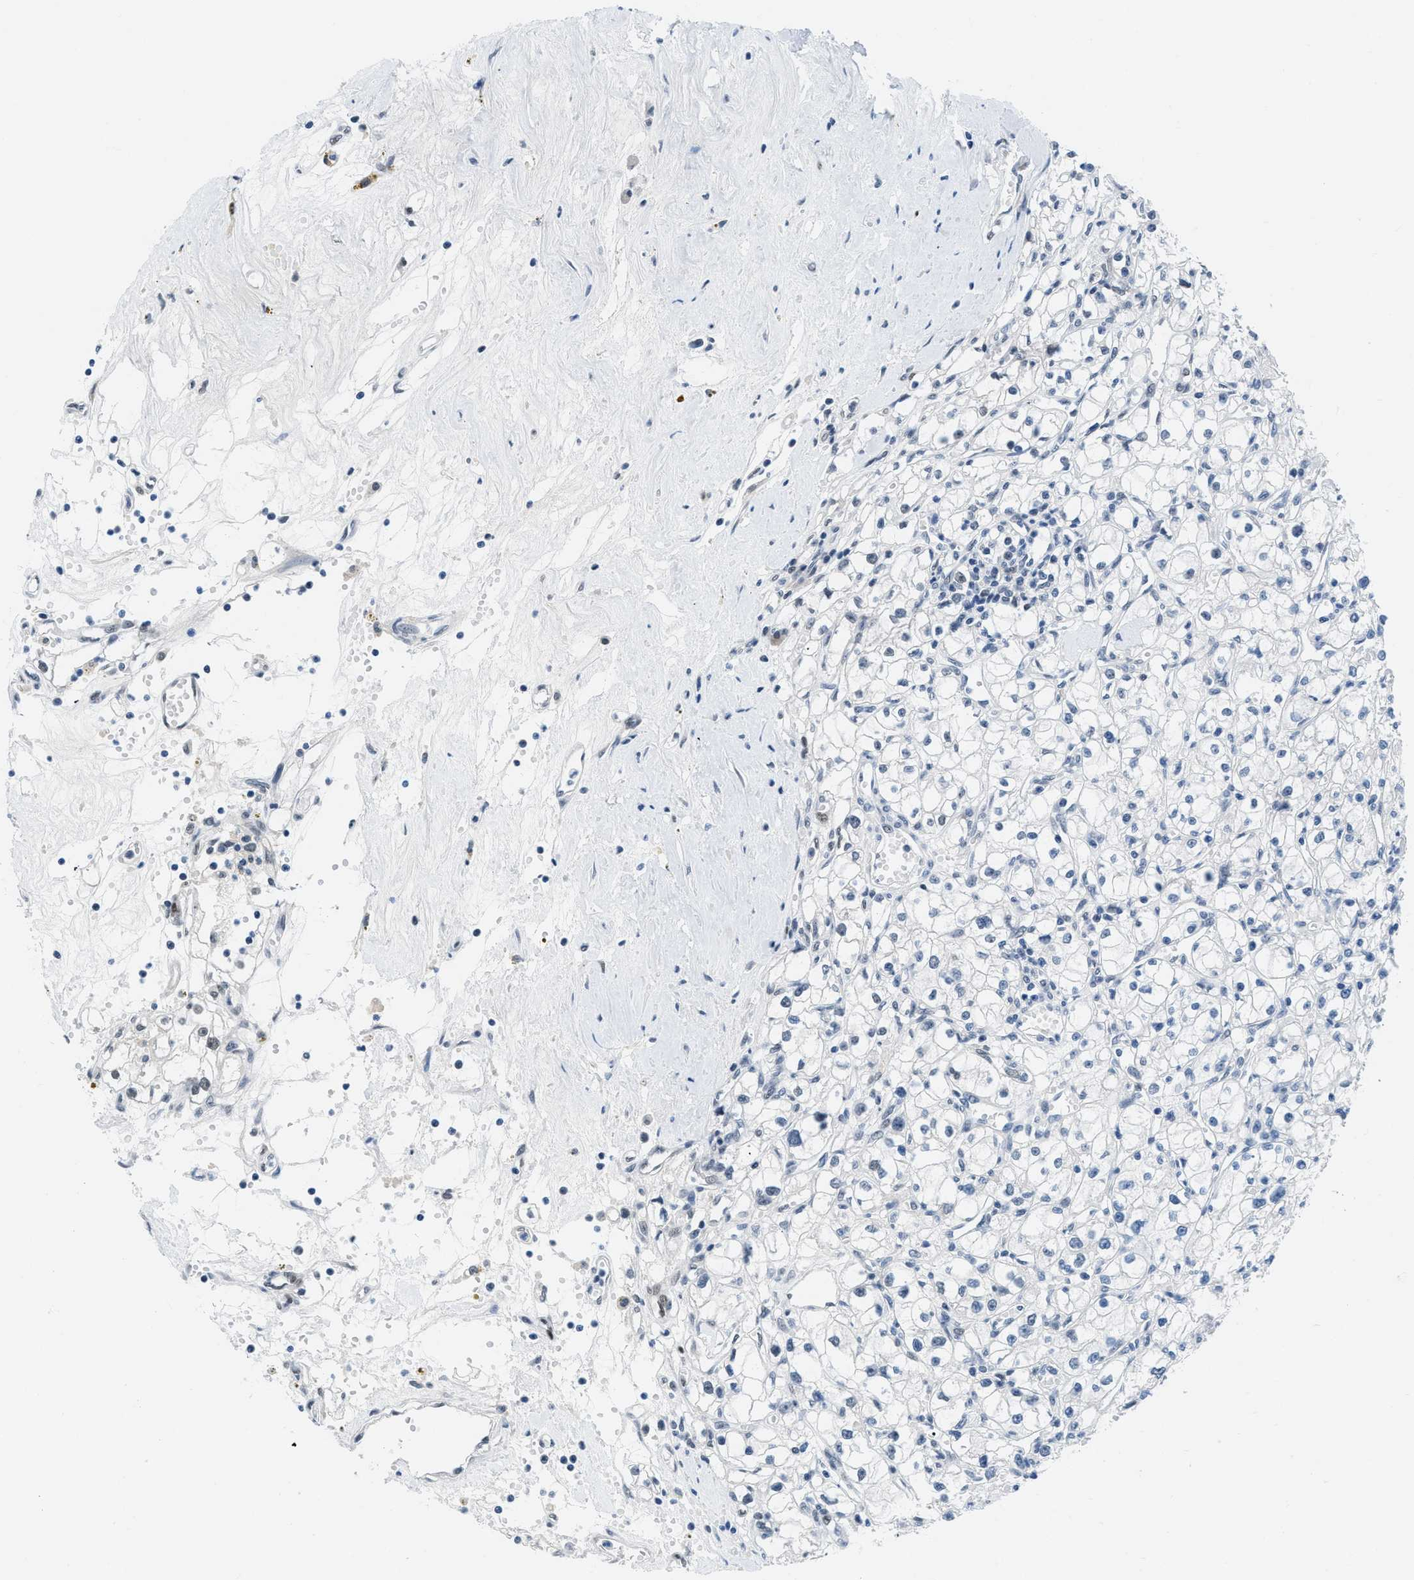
{"staining": {"intensity": "moderate", "quantity": "<25%", "location": "nuclear"}, "tissue": "renal cancer", "cell_type": "Tumor cells", "image_type": "cancer", "snomed": [{"axis": "morphology", "description": "Adenocarcinoma, NOS"}, {"axis": "topography", "description": "Kidney"}], "caption": "Renal adenocarcinoma stained for a protein exhibits moderate nuclear positivity in tumor cells.", "gene": "SMARCAD1", "patient": {"sex": "male", "age": 56}}